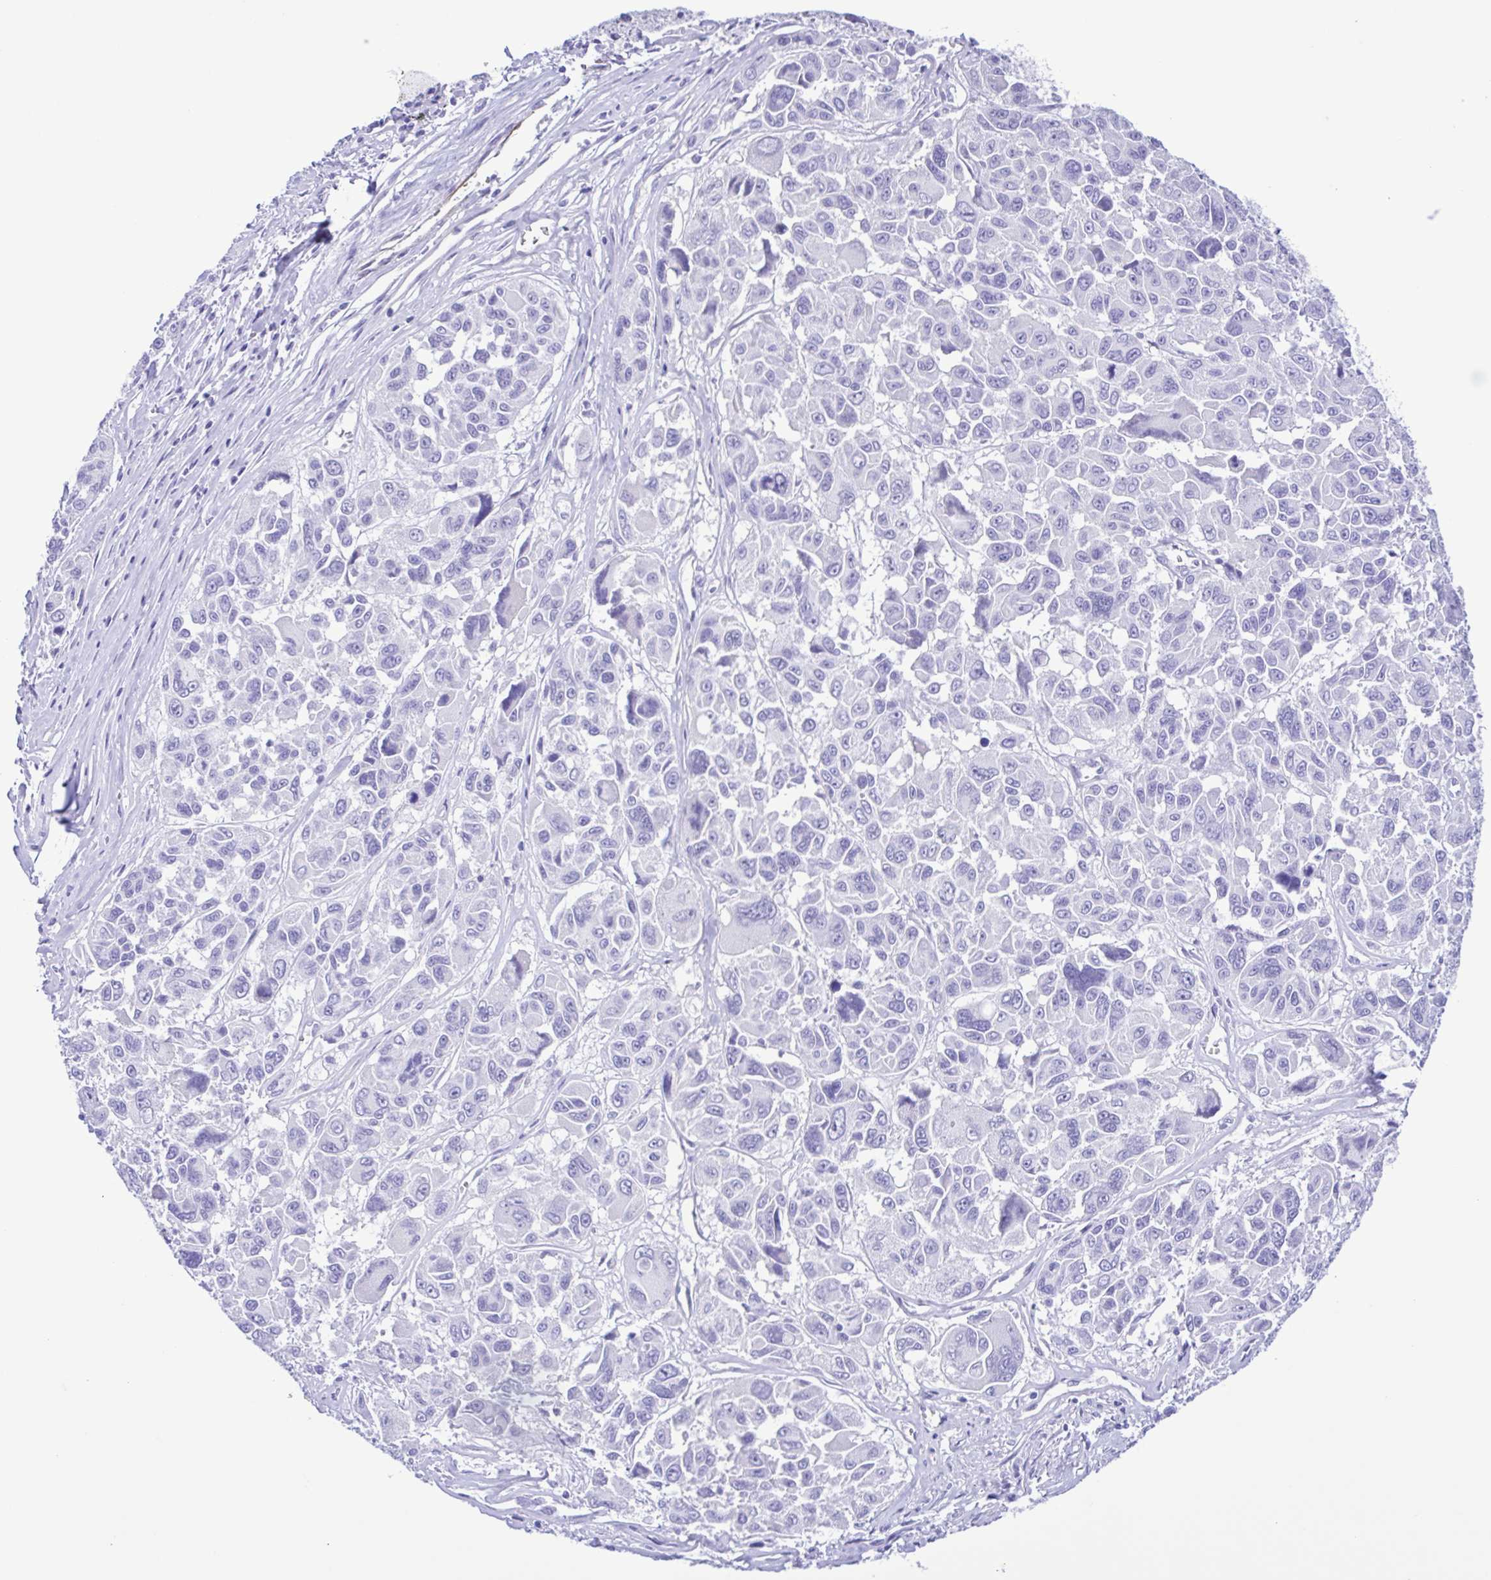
{"staining": {"intensity": "negative", "quantity": "none", "location": "none"}, "tissue": "melanoma", "cell_type": "Tumor cells", "image_type": "cancer", "snomed": [{"axis": "morphology", "description": "Malignant melanoma, NOS"}, {"axis": "topography", "description": "Skin"}], "caption": "The IHC histopathology image has no significant positivity in tumor cells of malignant melanoma tissue.", "gene": "CYP11A1", "patient": {"sex": "female", "age": 66}}